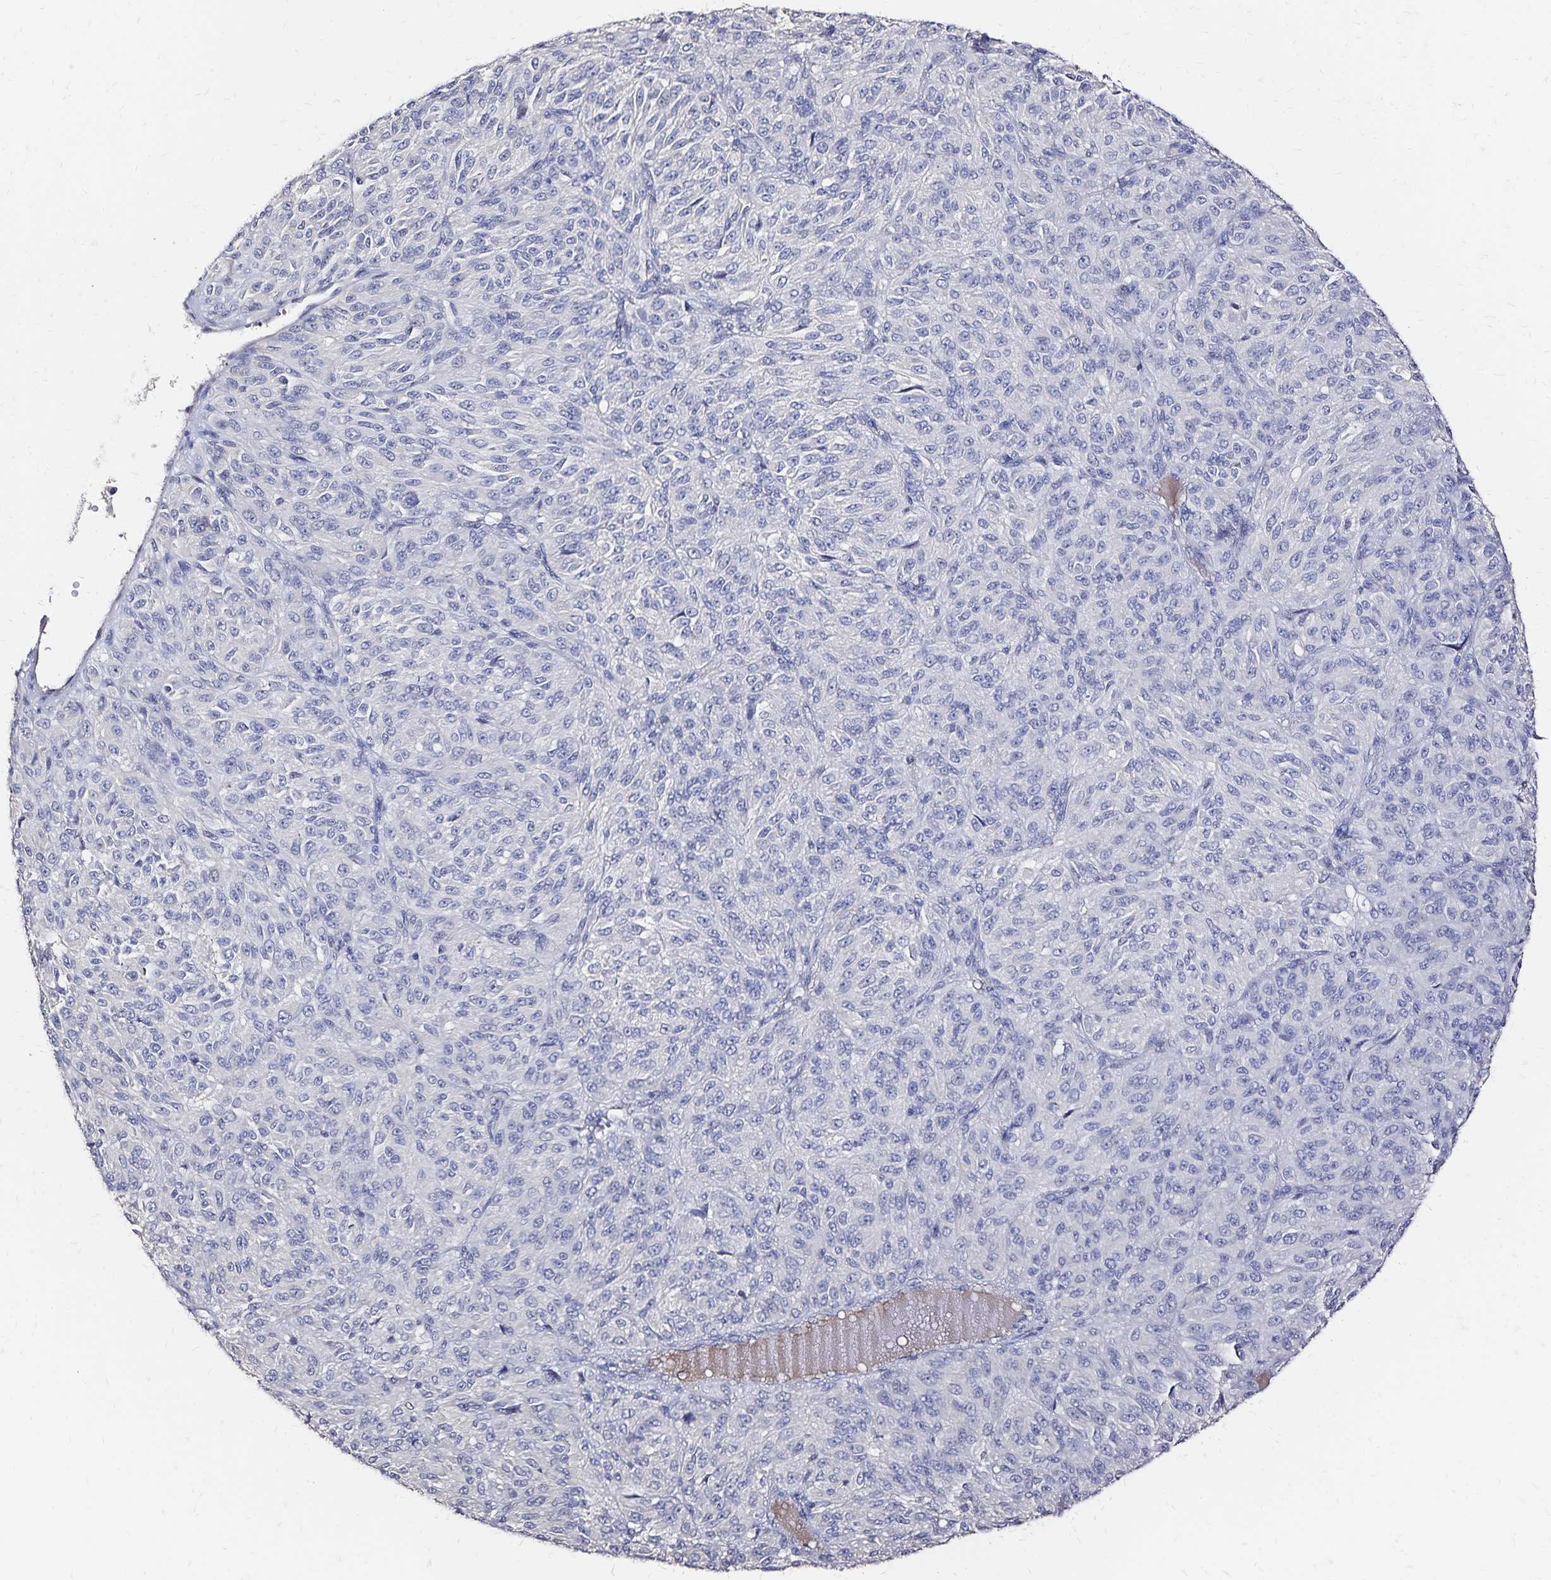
{"staining": {"intensity": "negative", "quantity": "none", "location": "none"}, "tissue": "melanoma", "cell_type": "Tumor cells", "image_type": "cancer", "snomed": [{"axis": "morphology", "description": "Malignant melanoma, Metastatic site"}, {"axis": "topography", "description": "Brain"}], "caption": "The photomicrograph exhibits no significant expression in tumor cells of melanoma.", "gene": "SLC5A1", "patient": {"sex": "female", "age": 56}}